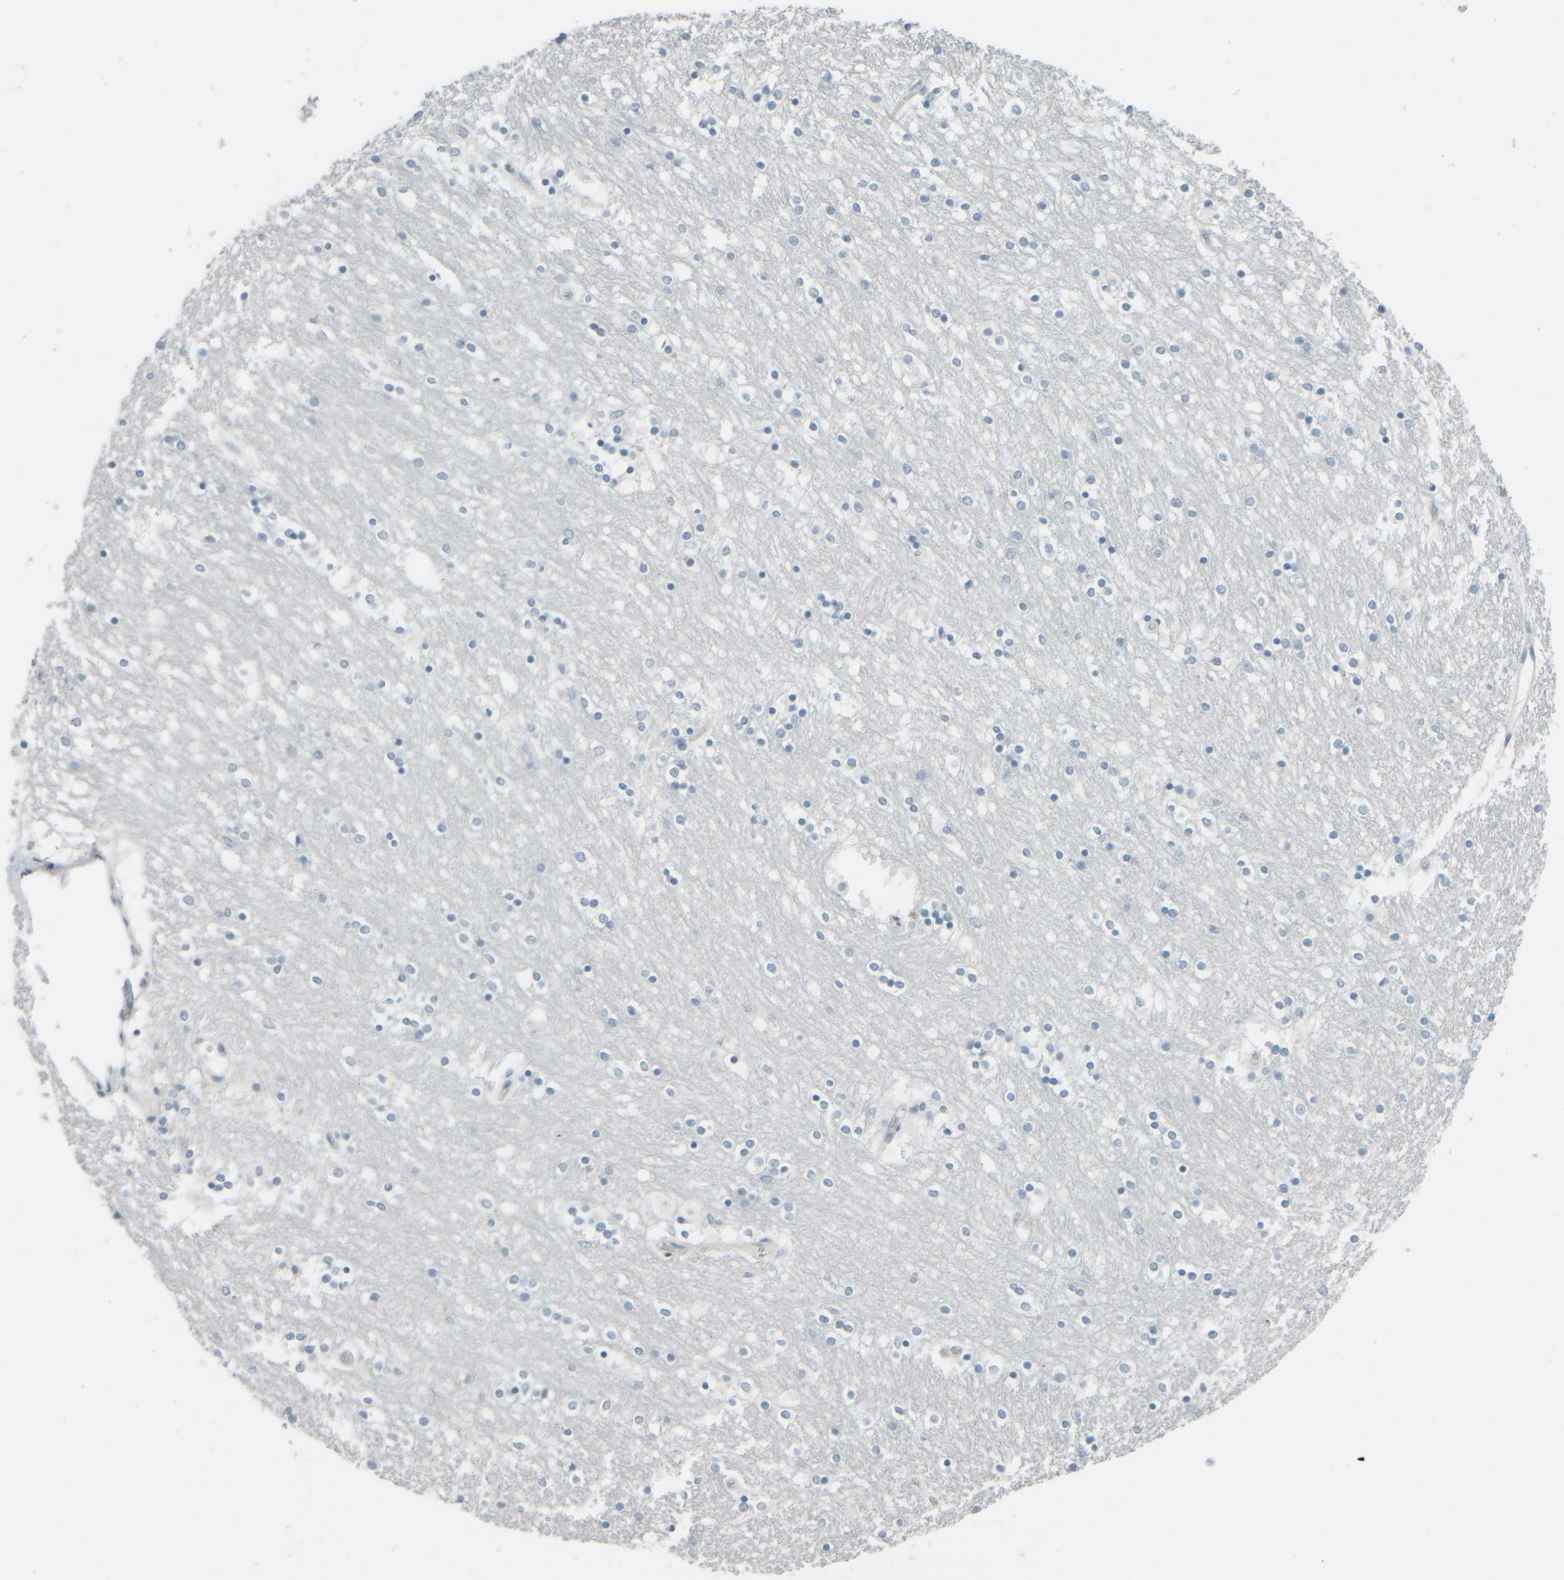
{"staining": {"intensity": "negative", "quantity": "none", "location": "none"}, "tissue": "caudate", "cell_type": "Glial cells", "image_type": "normal", "snomed": [{"axis": "morphology", "description": "Normal tissue, NOS"}, {"axis": "topography", "description": "Lateral ventricle wall"}], "caption": "Immunohistochemical staining of benign human caudate demonstrates no significant staining in glial cells.", "gene": "TPSAB1", "patient": {"sex": "female", "age": 54}}